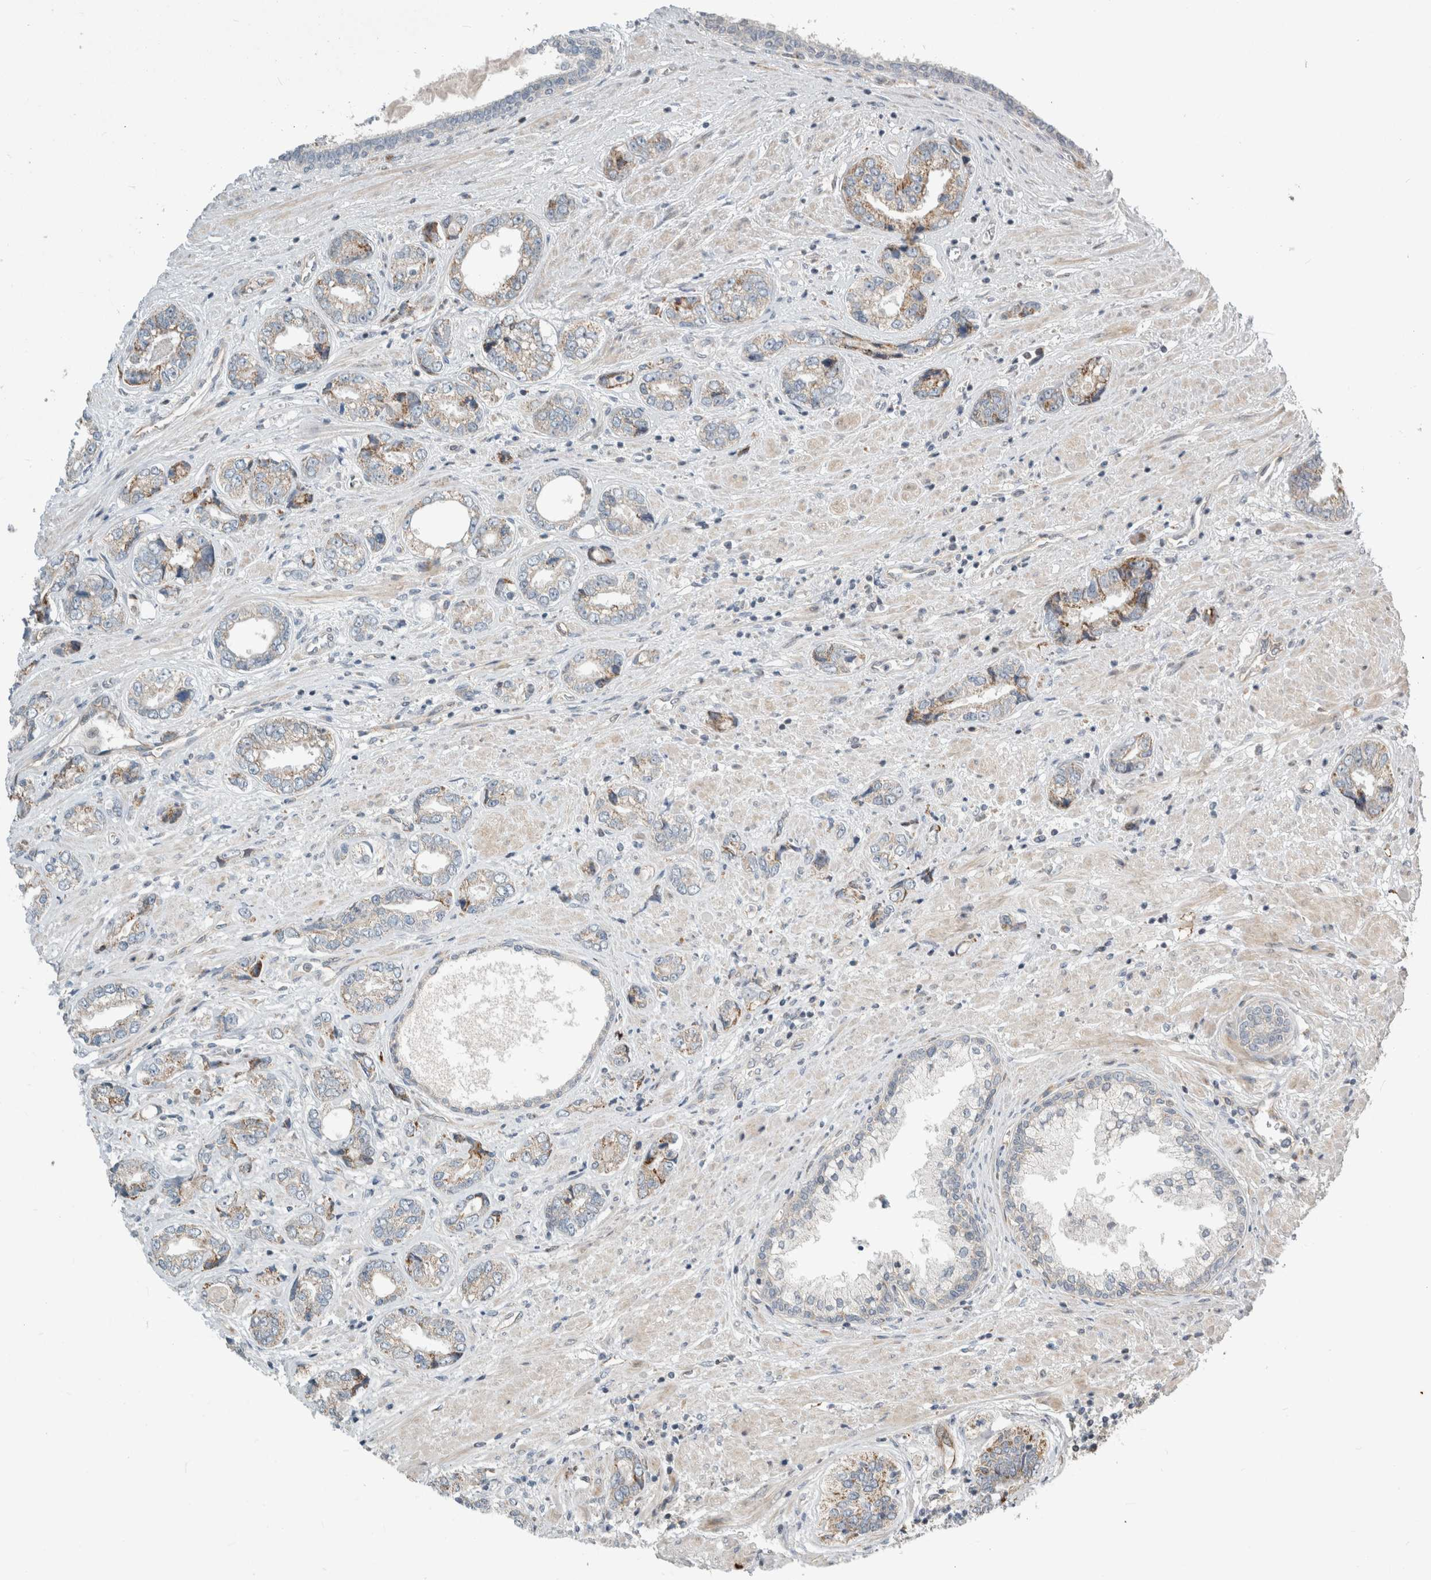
{"staining": {"intensity": "moderate", "quantity": "<25%", "location": "cytoplasmic/membranous"}, "tissue": "prostate cancer", "cell_type": "Tumor cells", "image_type": "cancer", "snomed": [{"axis": "morphology", "description": "Adenocarcinoma, High grade"}, {"axis": "topography", "description": "Prostate"}], "caption": "There is low levels of moderate cytoplasmic/membranous staining in tumor cells of prostate cancer (high-grade adenocarcinoma), as demonstrated by immunohistochemical staining (brown color).", "gene": "KPNA5", "patient": {"sex": "male", "age": 61}}